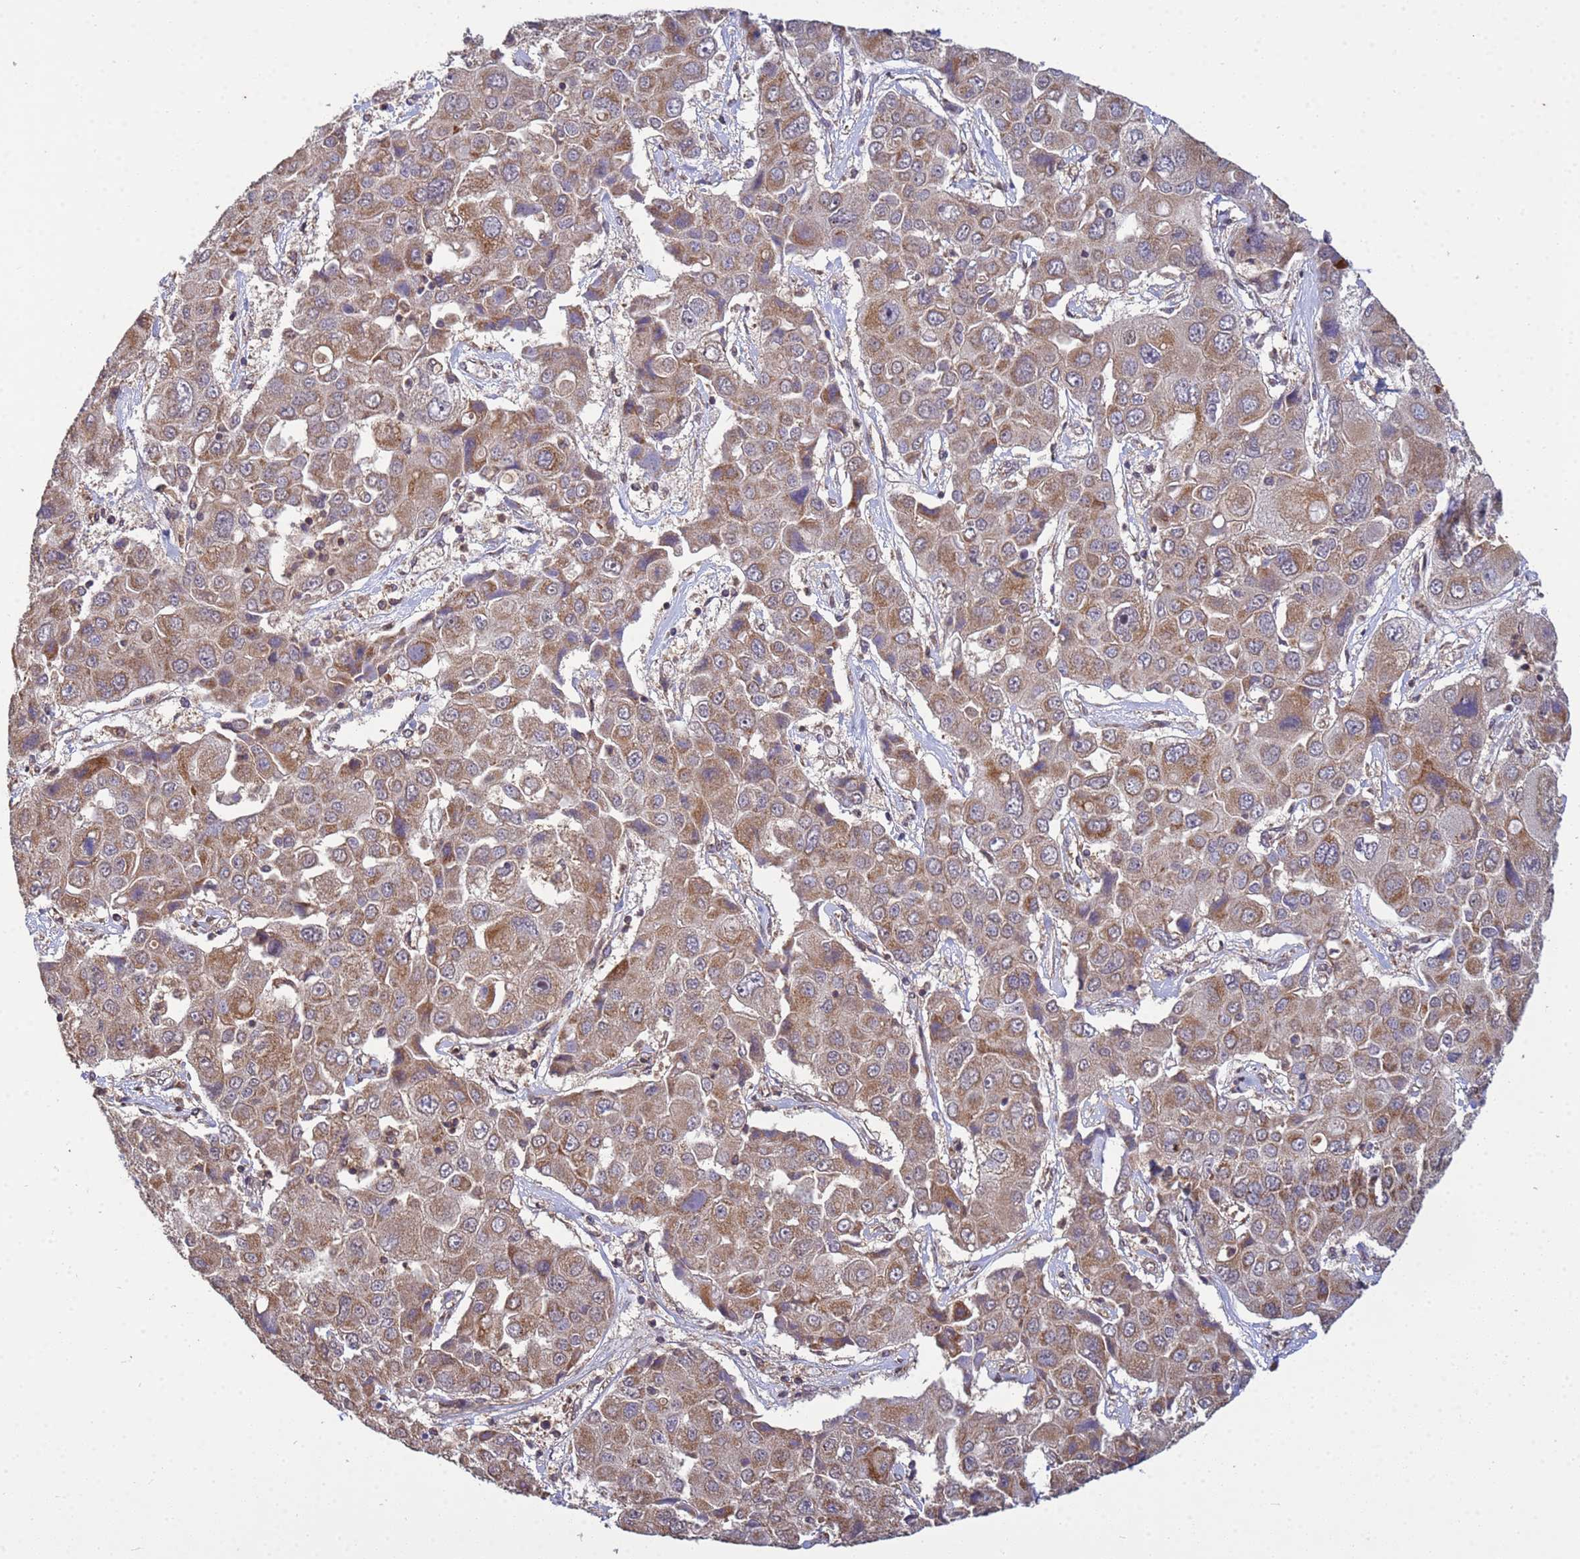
{"staining": {"intensity": "moderate", "quantity": ">75%", "location": "cytoplasmic/membranous"}, "tissue": "liver cancer", "cell_type": "Tumor cells", "image_type": "cancer", "snomed": [{"axis": "morphology", "description": "Cholangiocarcinoma"}, {"axis": "topography", "description": "Liver"}], "caption": "Moderate cytoplasmic/membranous protein expression is seen in about >75% of tumor cells in liver cancer.", "gene": "P2RX7", "patient": {"sex": "male", "age": 67}}